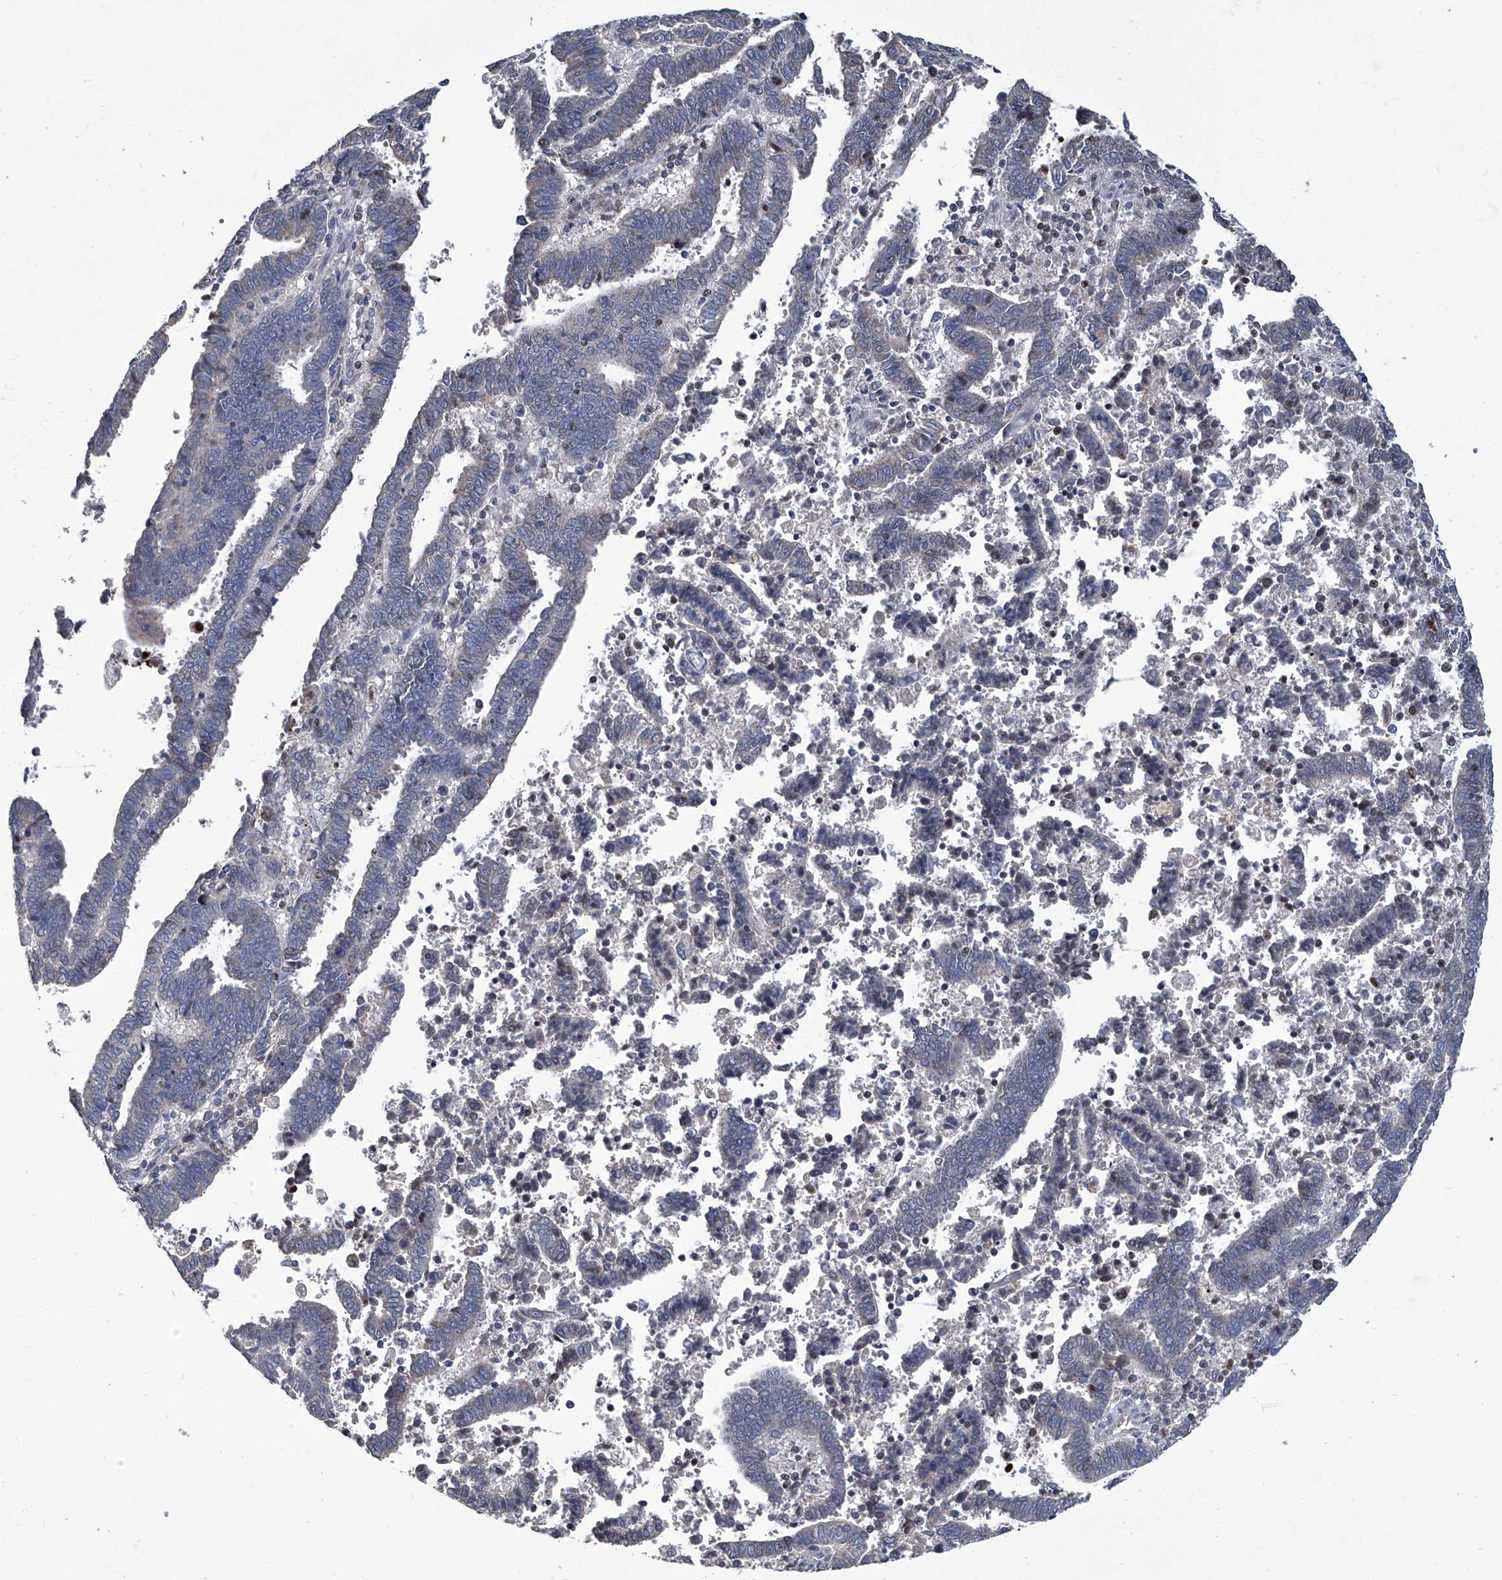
{"staining": {"intensity": "negative", "quantity": "none", "location": "none"}, "tissue": "endometrial cancer", "cell_type": "Tumor cells", "image_type": "cancer", "snomed": [{"axis": "morphology", "description": "Adenocarcinoma, NOS"}, {"axis": "topography", "description": "Uterus"}], "caption": "Adenocarcinoma (endometrial) was stained to show a protein in brown. There is no significant staining in tumor cells.", "gene": "TGFBR1", "patient": {"sex": "female", "age": 83}}